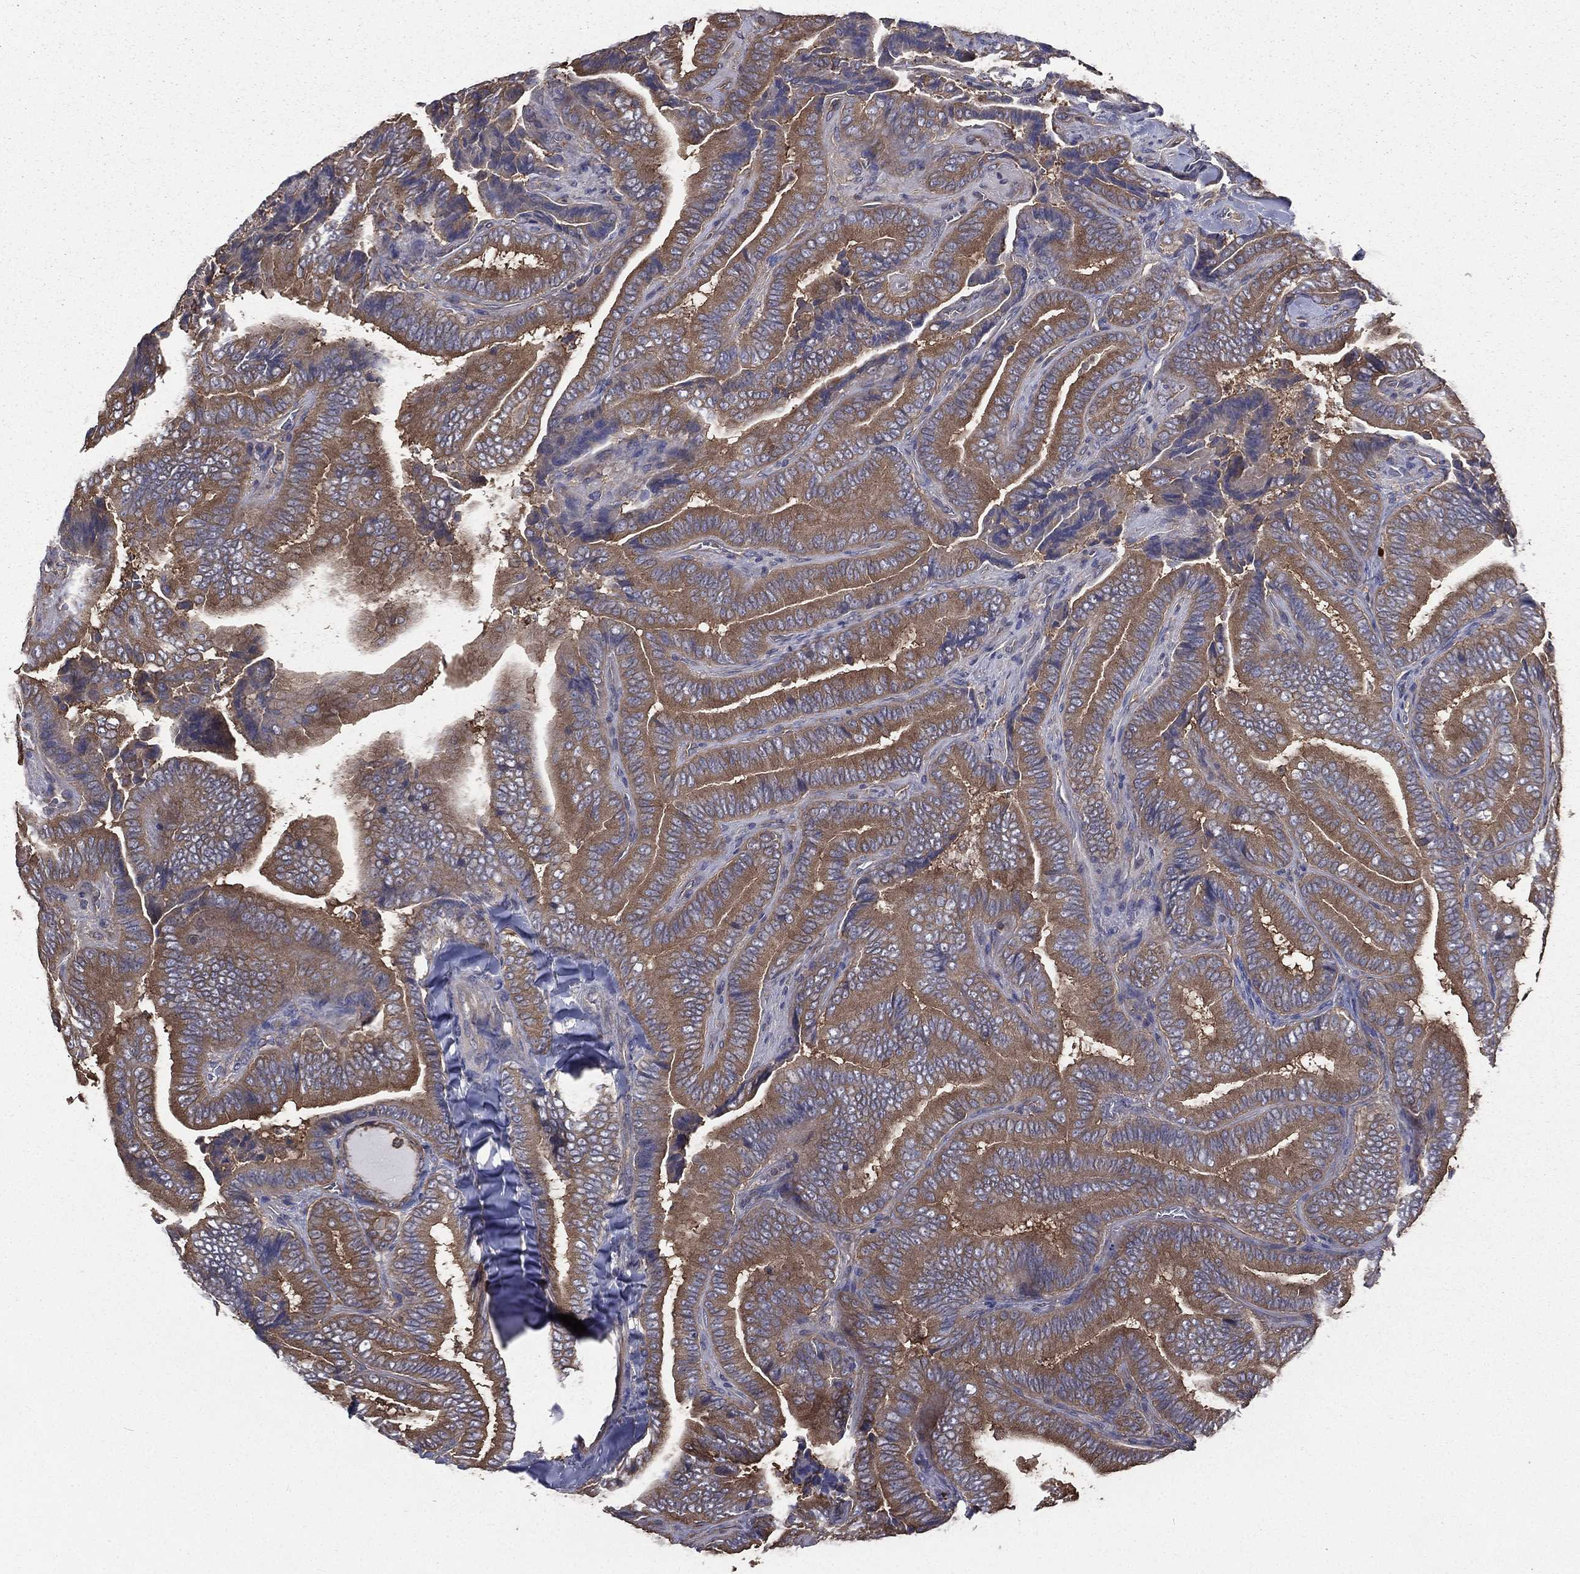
{"staining": {"intensity": "moderate", "quantity": ">75%", "location": "cytoplasmic/membranous"}, "tissue": "thyroid cancer", "cell_type": "Tumor cells", "image_type": "cancer", "snomed": [{"axis": "morphology", "description": "Papillary adenocarcinoma, NOS"}, {"axis": "topography", "description": "Thyroid gland"}], "caption": "Brown immunohistochemical staining in human thyroid papillary adenocarcinoma exhibits moderate cytoplasmic/membranous expression in about >75% of tumor cells. (IHC, brightfield microscopy, high magnification).", "gene": "SARS1", "patient": {"sex": "male", "age": 61}}